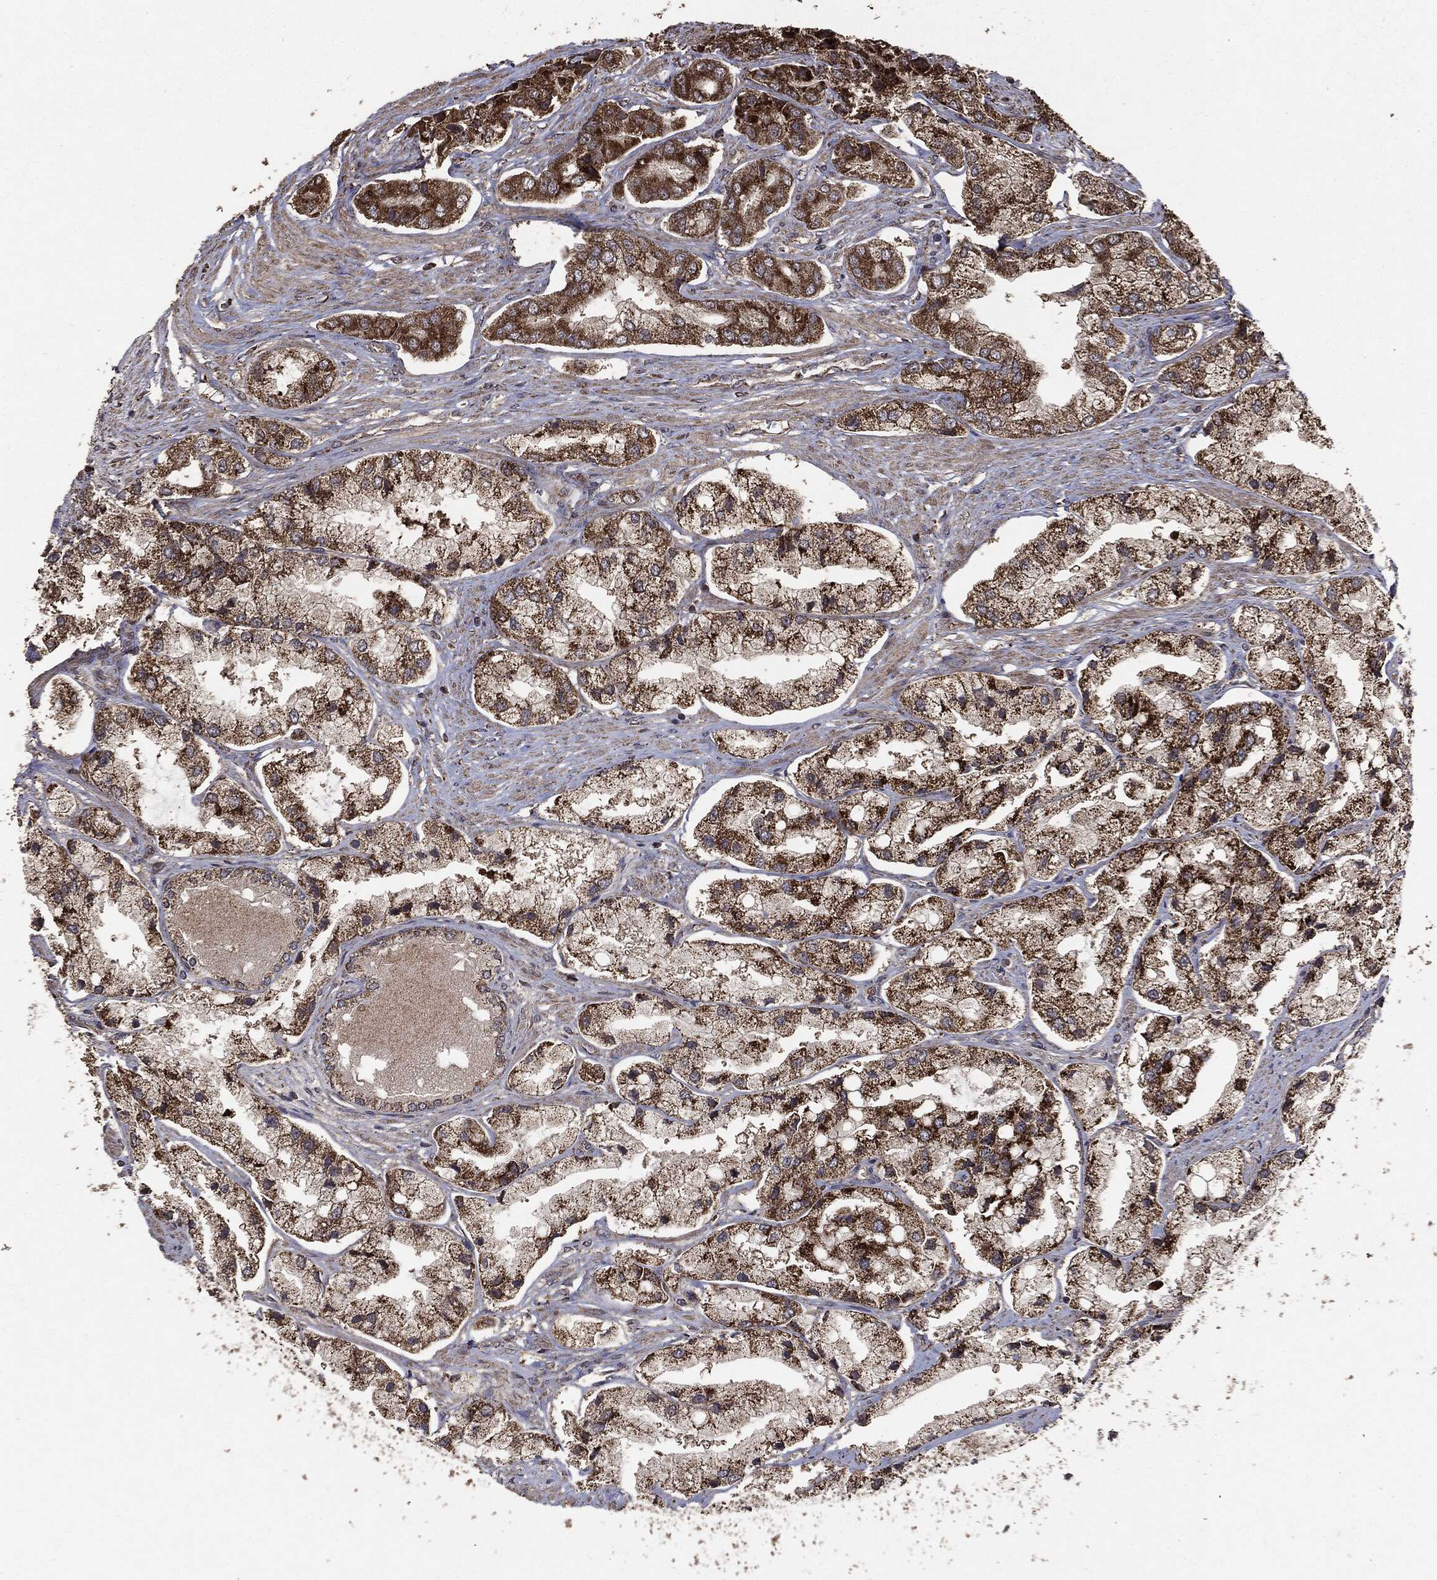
{"staining": {"intensity": "strong", "quantity": ">75%", "location": "cytoplasmic/membranous"}, "tissue": "prostate cancer", "cell_type": "Tumor cells", "image_type": "cancer", "snomed": [{"axis": "morphology", "description": "Adenocarcinoma, Low grade"}, {"axis": "topography", "description": "Prostate"}], "caption": "This is a micrograph of IHC staining of prostate low-grade adenocarcinoma, which shows strong staining in the cytoplasmic/membranous of tumor cells.", "gene": "MTOR", "patient": {"sex": "male", "age": 69}}